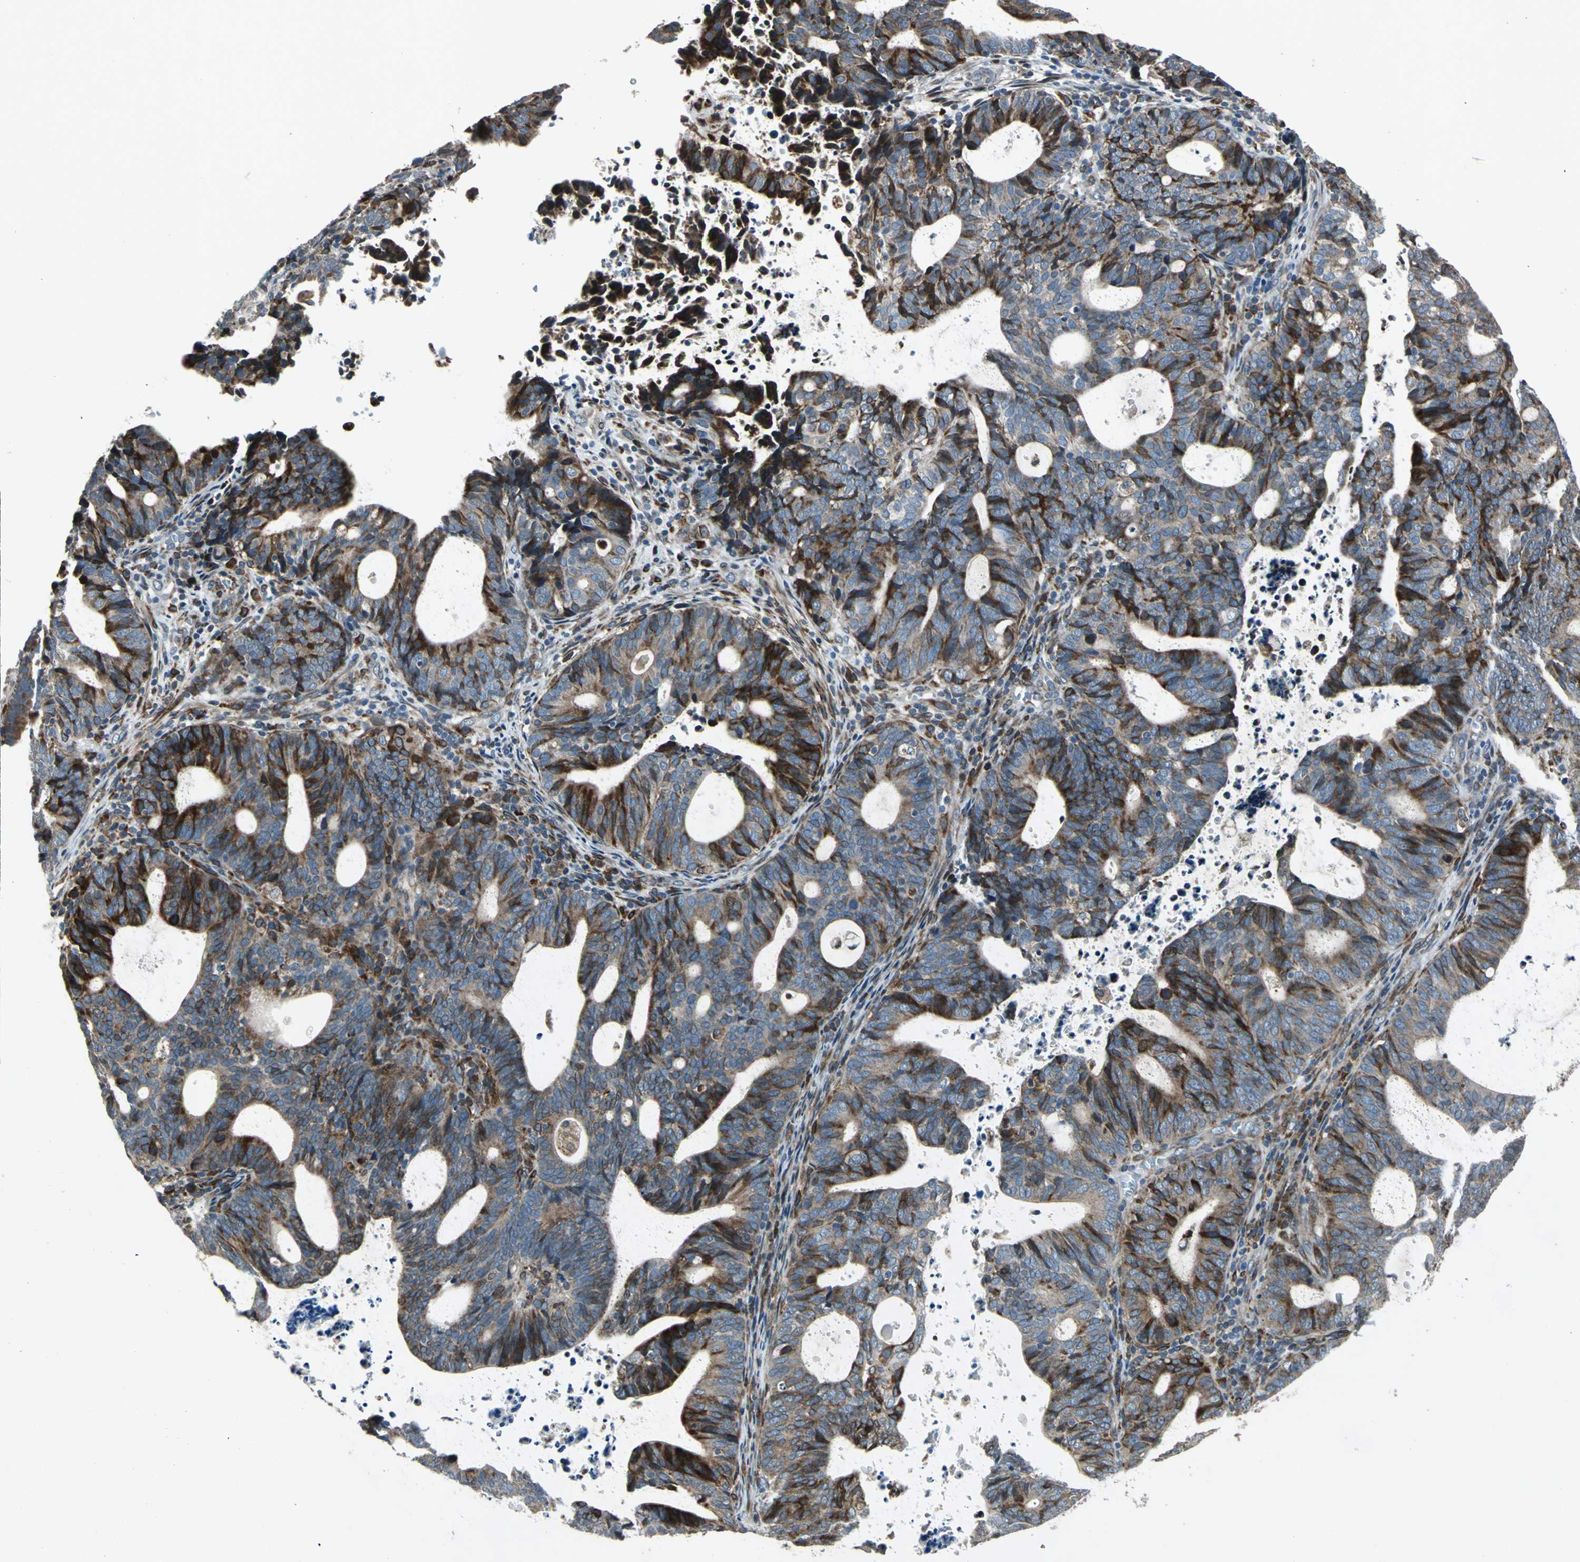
{"staining": {"intensity": "strong", "quantity": "25%-75%", "location": "cytoplasmic/membranous"}, "tissue": "endometrial cancer", "cell_type": "Tumor cells", "image_type": "cancer", "snomed": [{"axis": "morphology", "description": "Adenocarcinoma, NOS"}, {"axis": "topography", "description": "Uterus"}], "caption": "The immunohistochemical stain highlights strong cytoplasmic/membranous staining in tumor cells of endometrial cancer tissue.", "gene": "HTATIP2", "patient": {"sex": "female", "age": 83}}